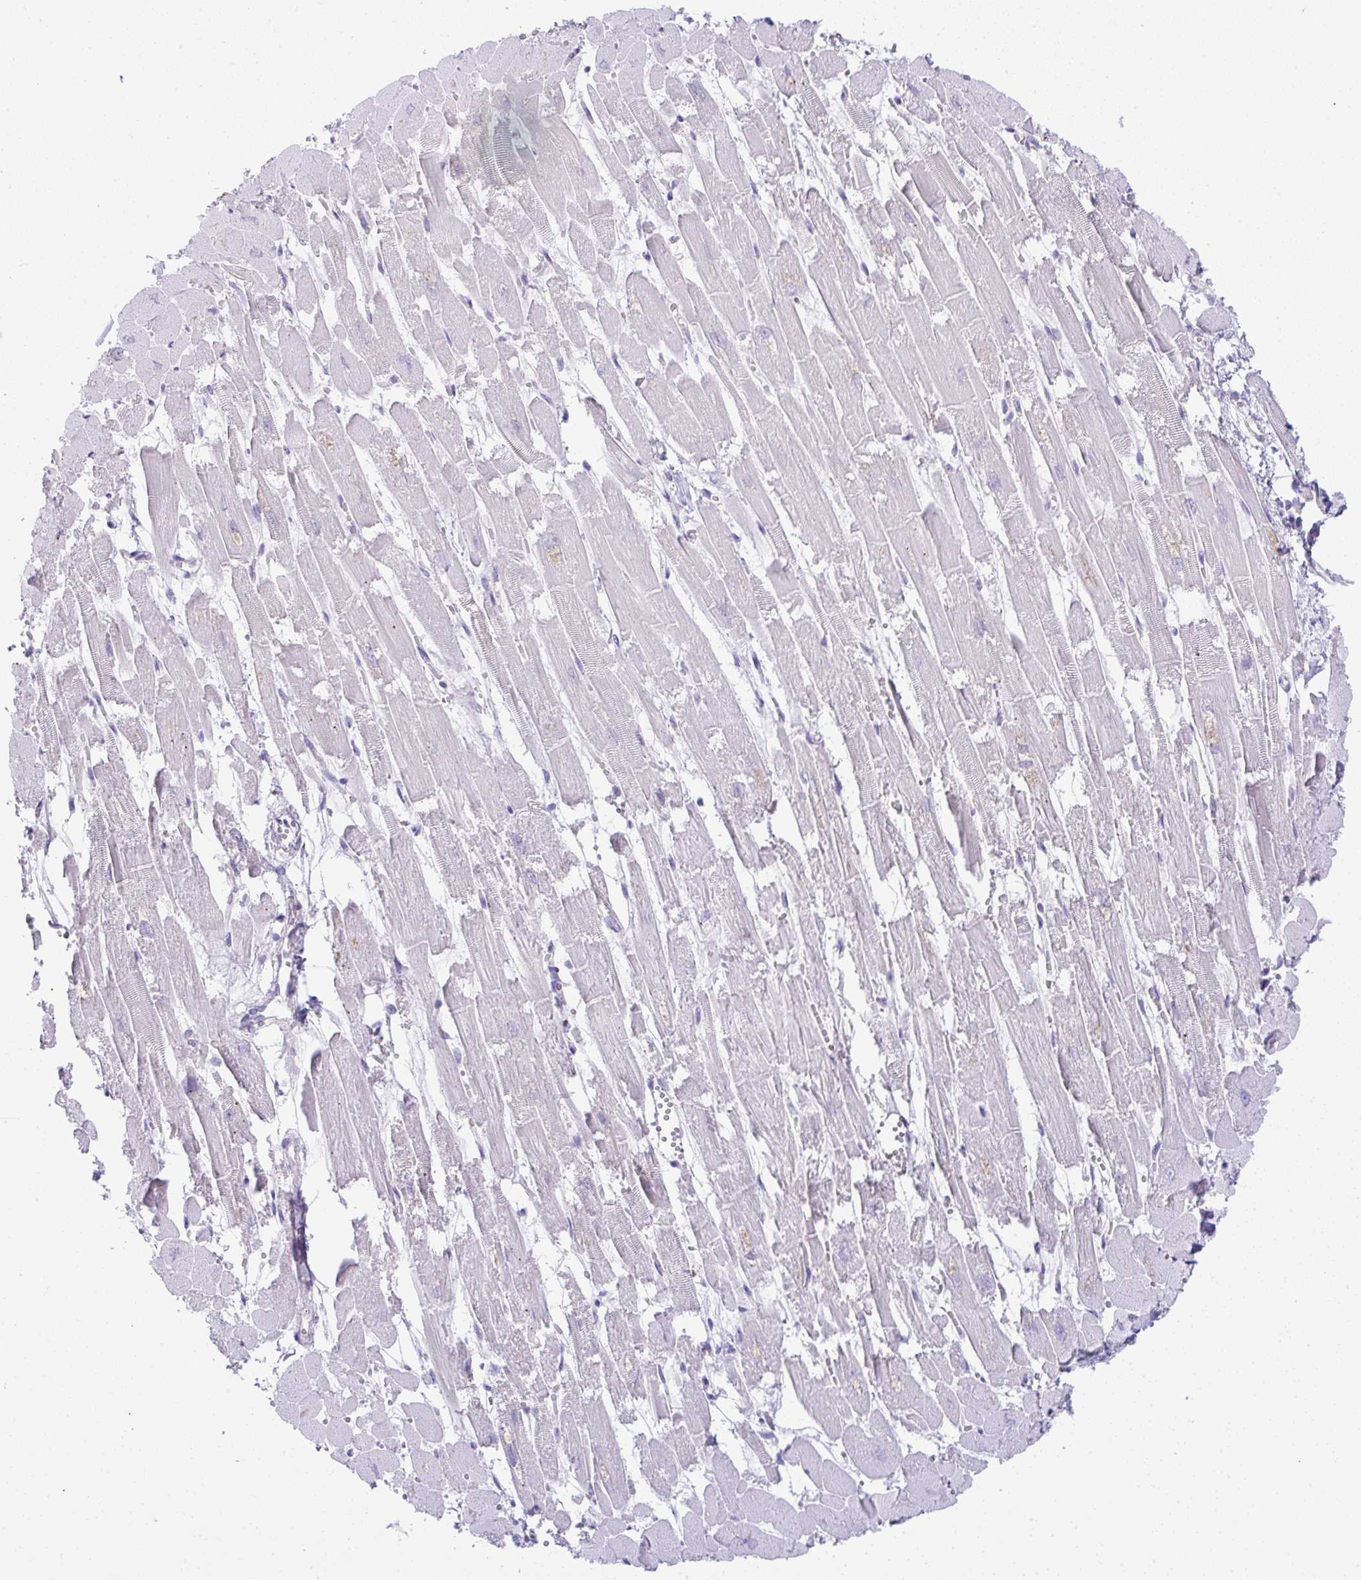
{"staining": {"intensity": "negative", "quantity": "none", "location": "none"}, "tissue": "heart muscle", "cell_type": "Cardiomyocytes", "image_type": "normal", "snomed": [{"axis": "morphology", "description": "Normal tissue, NOS"}, {"axis": "topography", "description": "Heart"}], "caption": "DAB (3,3'-diaminobenzidine) immunohistochemical staining of unremarkable heart muscle exhibits no significant staining in cardiomyocytes.", "gene": "FAM177A1", "patient": {"sex": "female", "age": 52}}